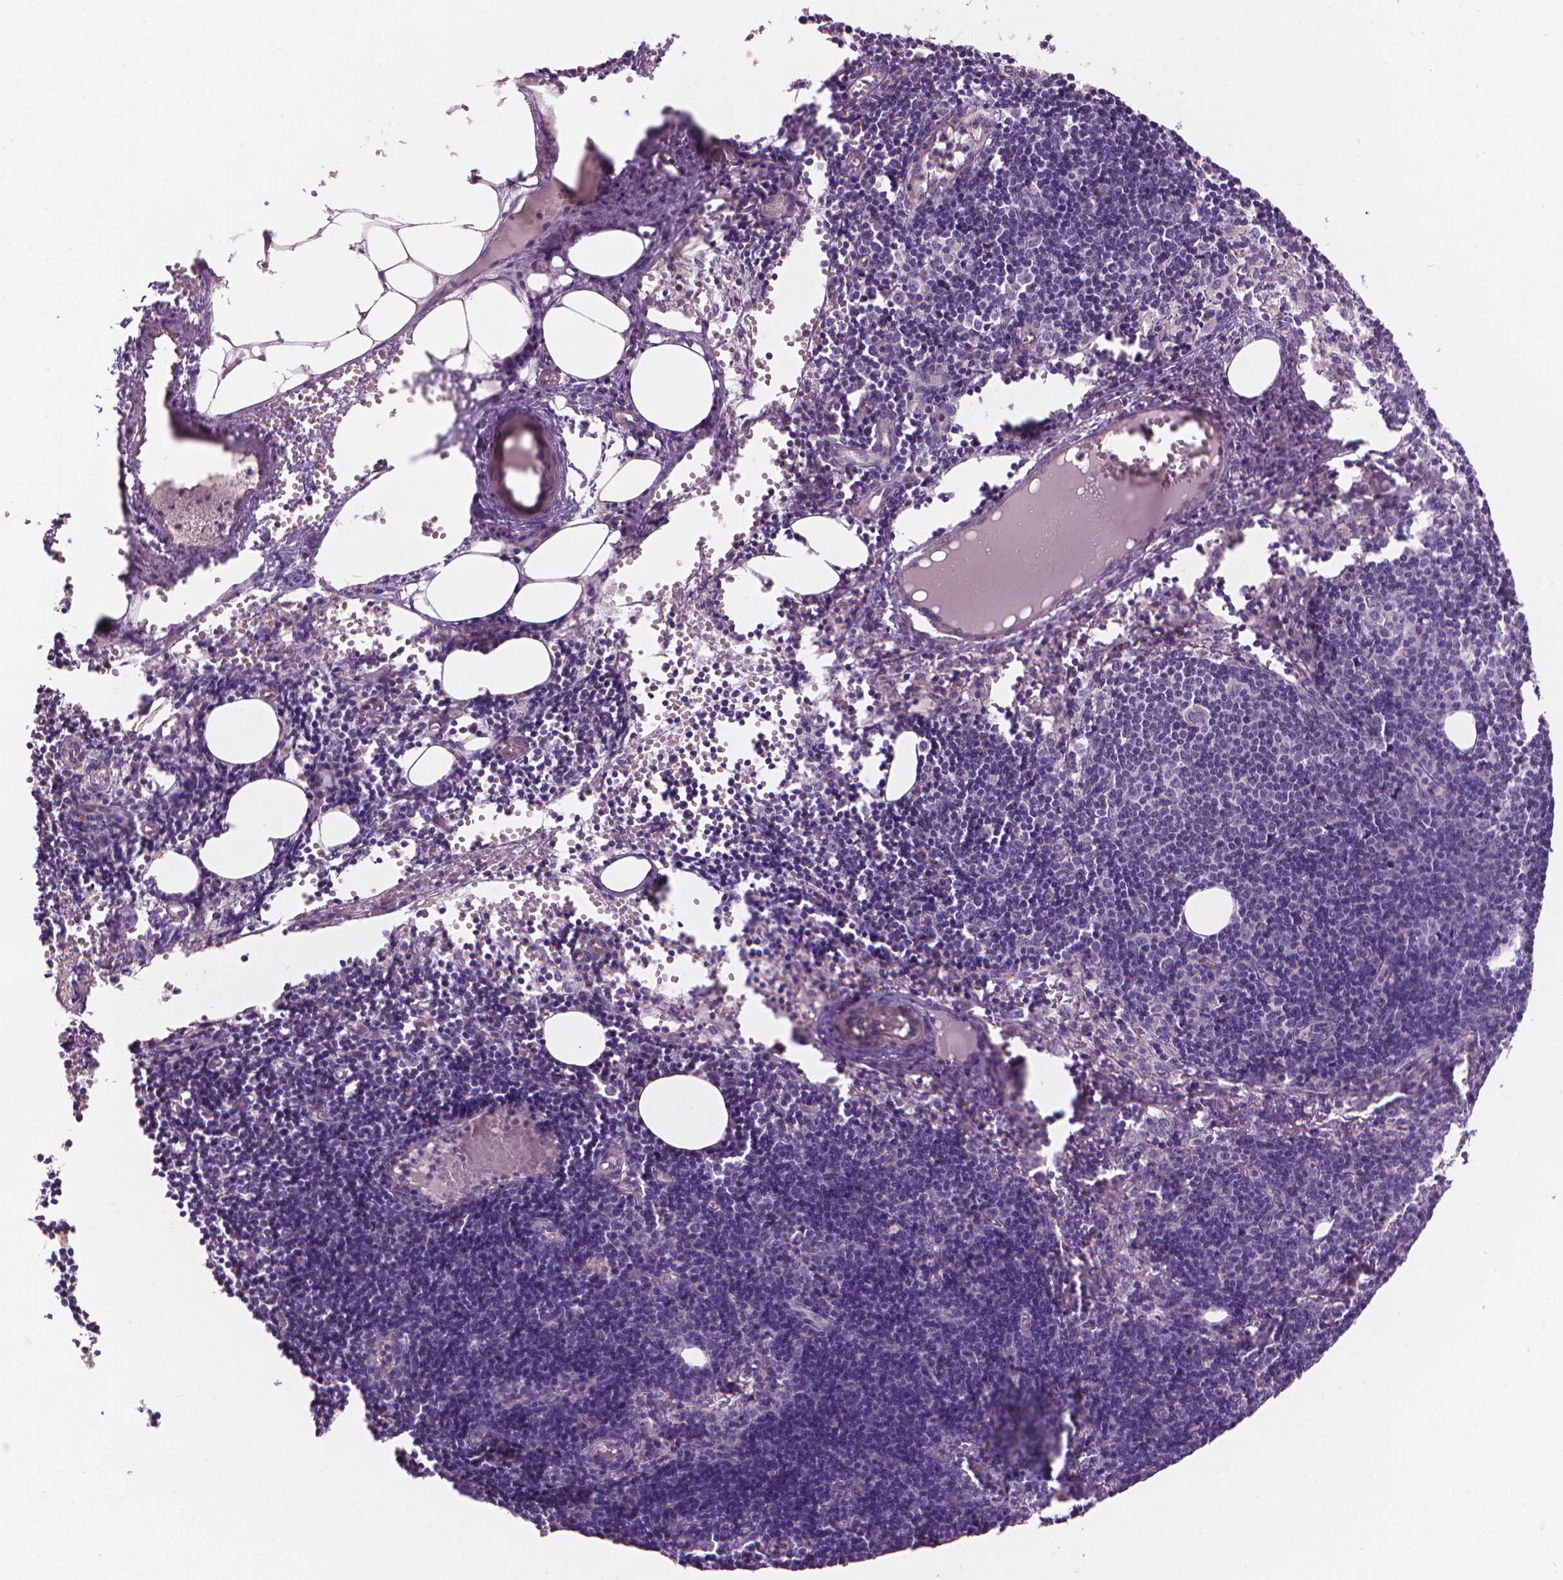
{"staining": {"intensity": "negative", "quantity": "none", "location": "none"}, "tissue": "lymph node", "cell_type": "Germinal center cells", "image_type": "normal", "snomed": [{"axis": "morphology", "description": "Normal tissue, NOS"}, {"axis": "topography", "description": "Lymph node"}], "caption": "The immunohistochemistry (IHC) photomicrograph has no significant staining in germinal center cells of lymph node.", "gene": "TTC29", "patient": {"sex": "female", "age": 41}}